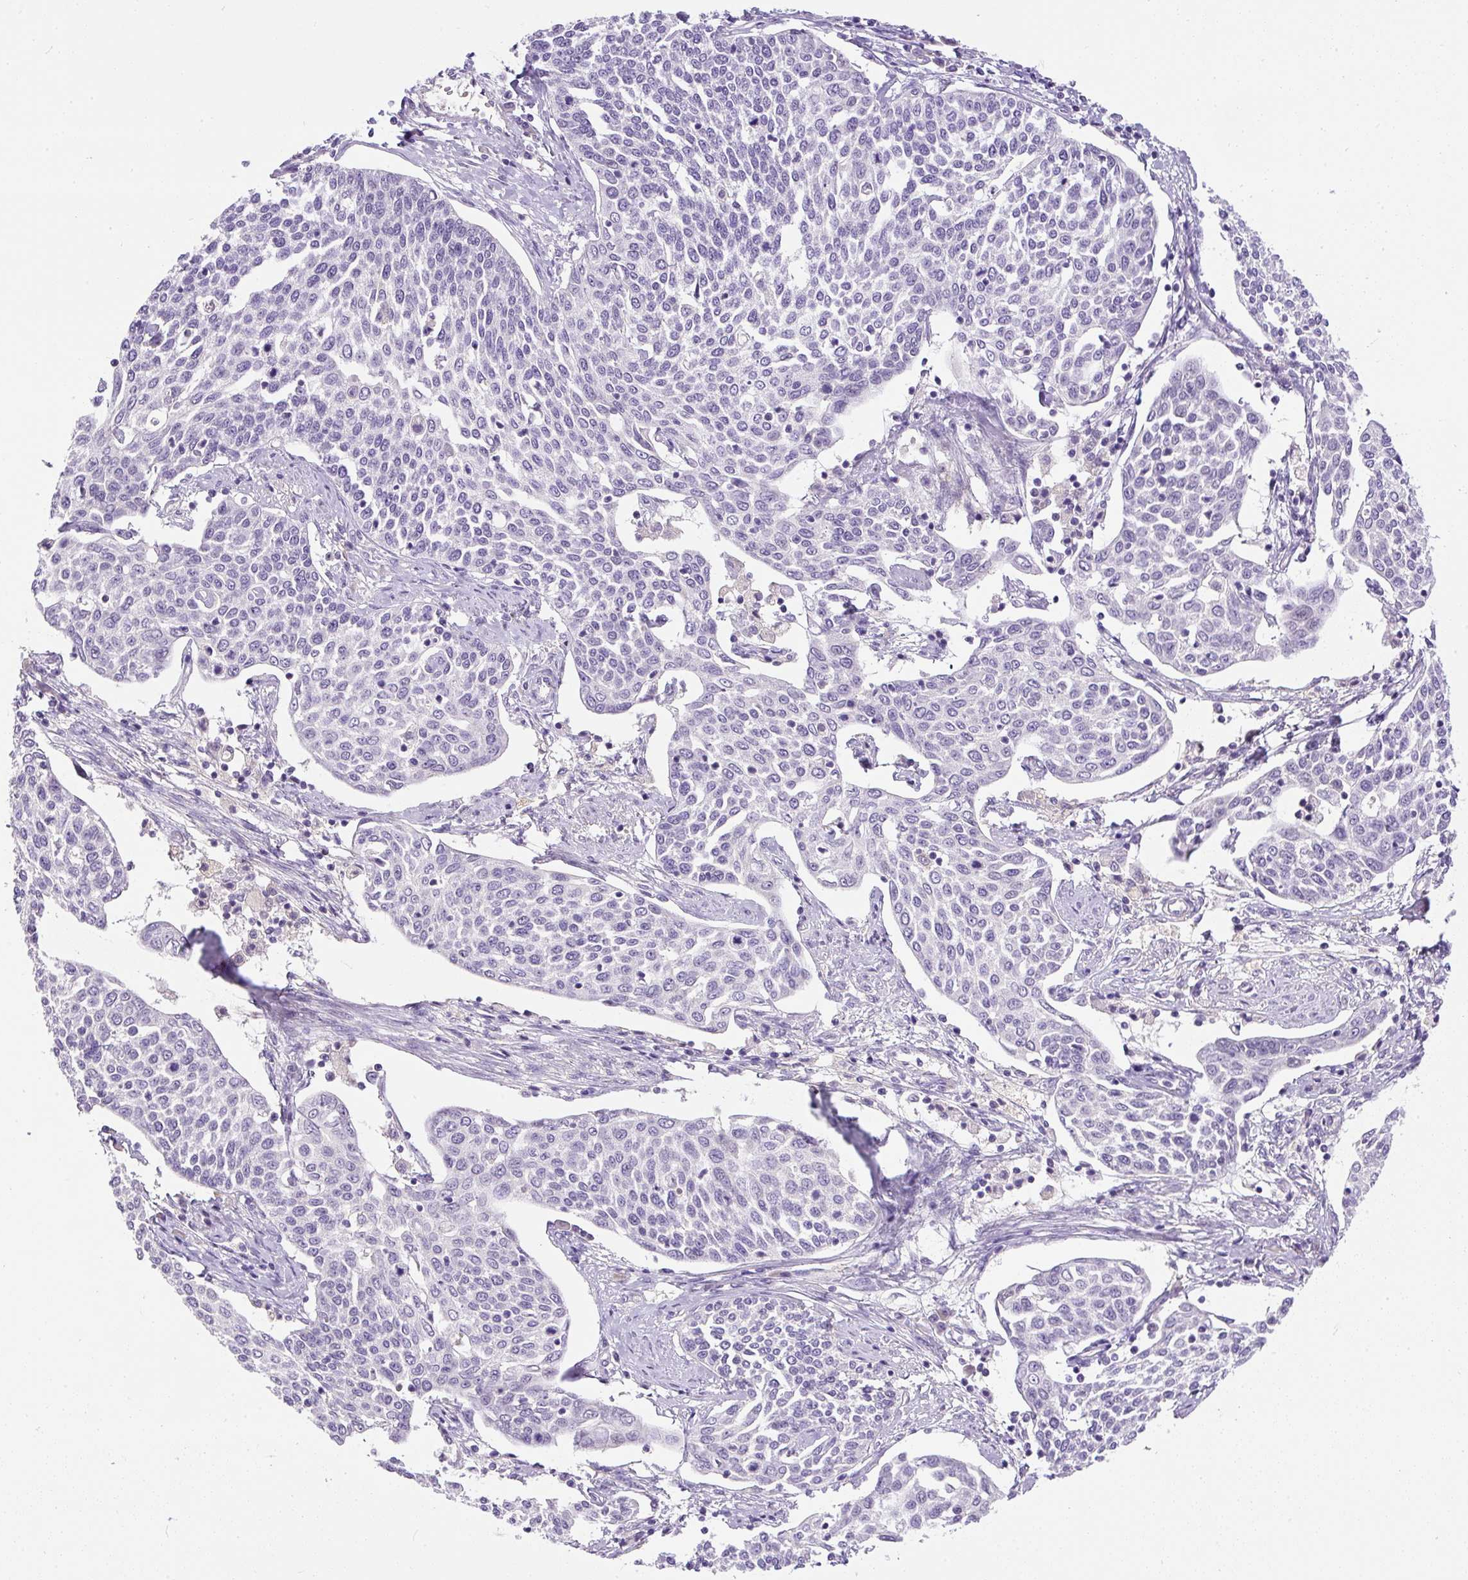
{"staining": {"intensity": "negative", "quantity": "none", "location": "none"}, "tissue": "cervical cancer", "cell_type": "Tumor cells", "image_type": "cancer", "snomed": [{"axis": "morphology", "description": "Squamous cell carcinoma, NOS"}, {"axis": "topography", "description": "Cervix"}], "caption": "Immunohistochemical staining of squamous cell carcinoma (cervical) exhibits no significant positivity in tumor cells.", "gene": "KRTAP20-3", "patient": {"sex": "female", "age": 34}}